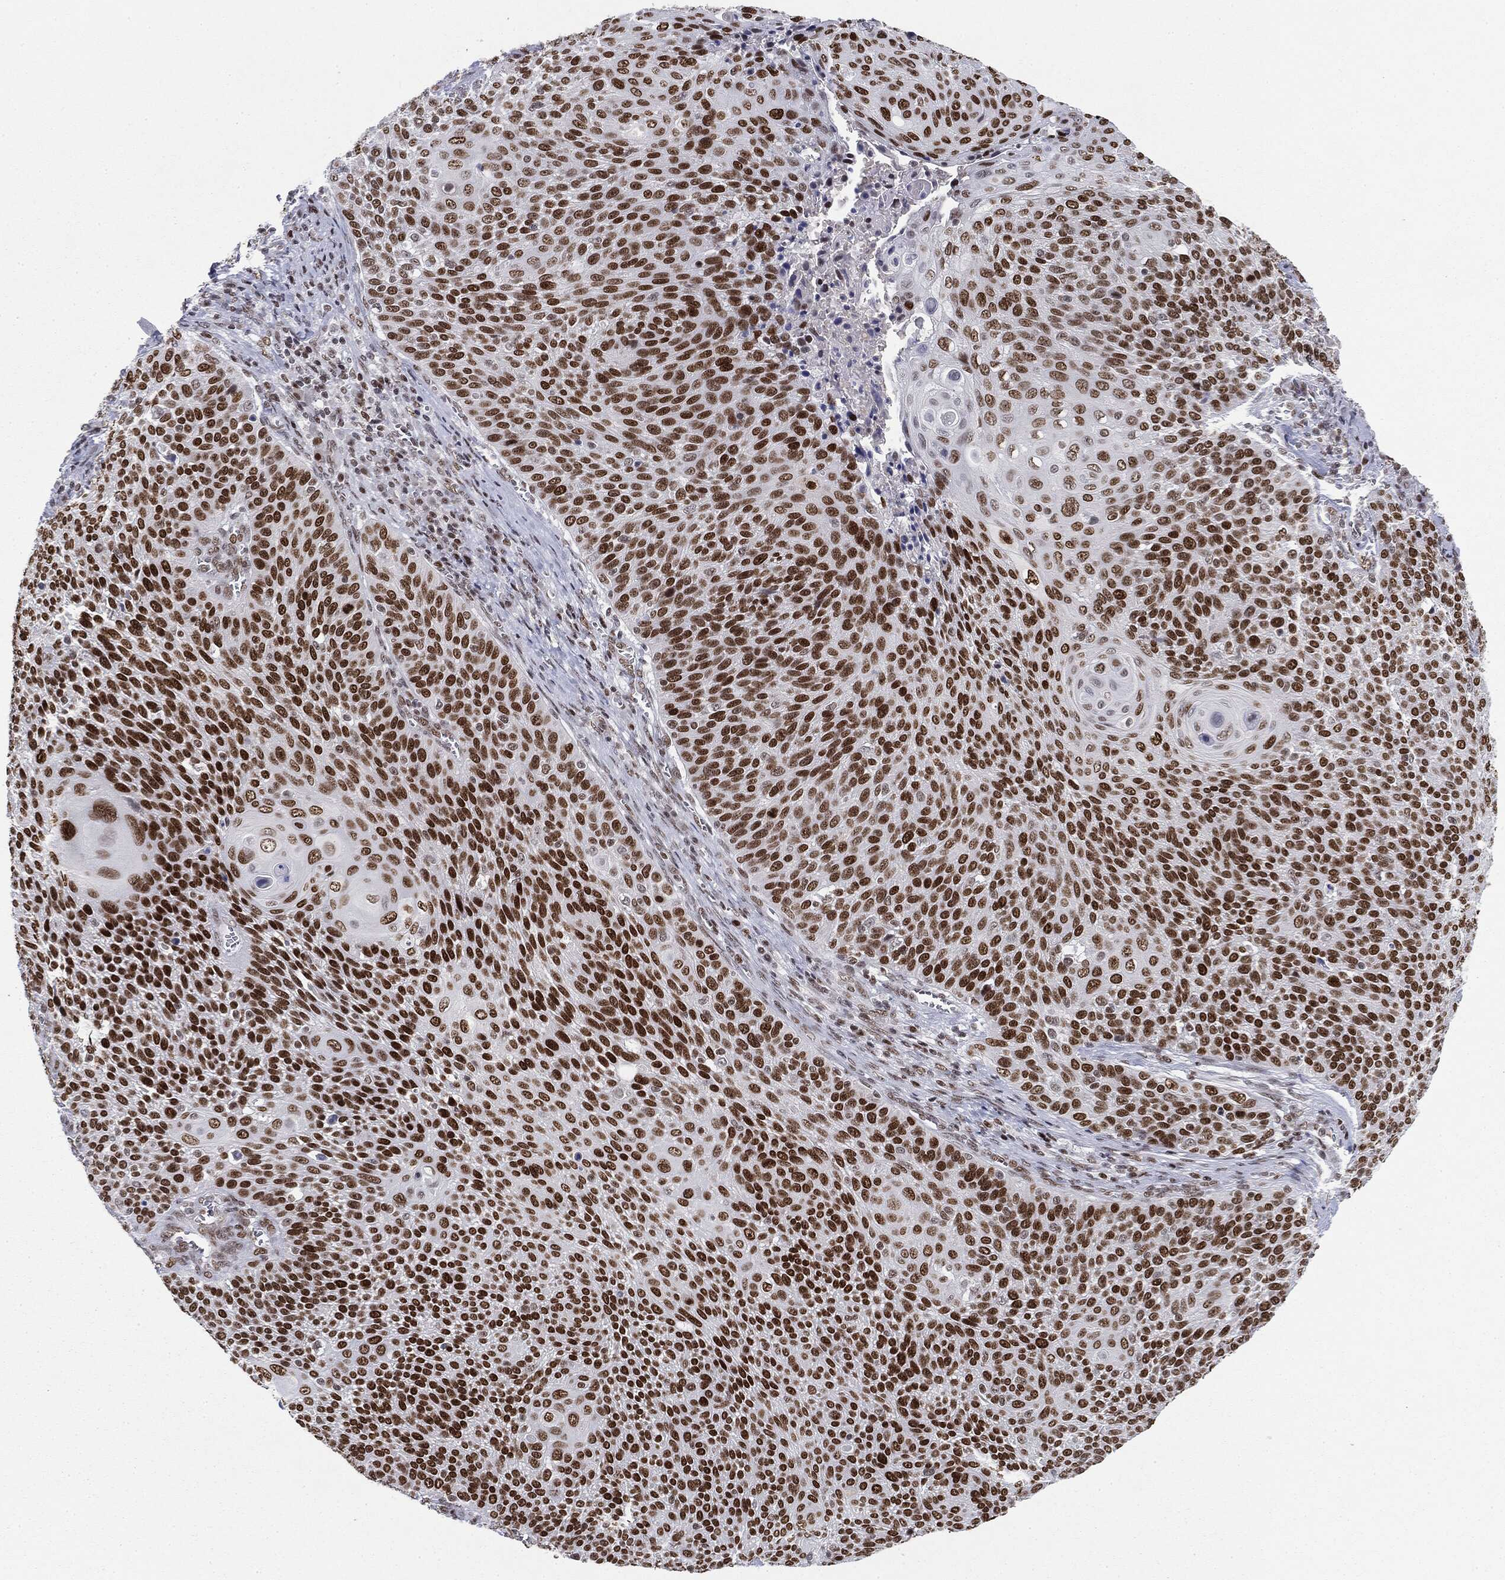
{"staining": {"intensity": "strong", "quantity": ">75%", "location": "nuclear"}, "tissue": "cervical cancer", "cell_type": "Tumor cells", "image_type": "cancer", "snomed": [{"axis": "morphology", "description": "Squamous cell carcinoma, NOS"}, {"axis": "topography", "description": "Cervix"}], "caption": "Immunohistochemistry (IHC) of squamous cell carcinoma (cervical) reveals high levels of strong nuclear positivity in approximately >75% of tumor cells.", "gene": "MDC1", "patient": {"sex": "female", "age": 31}}